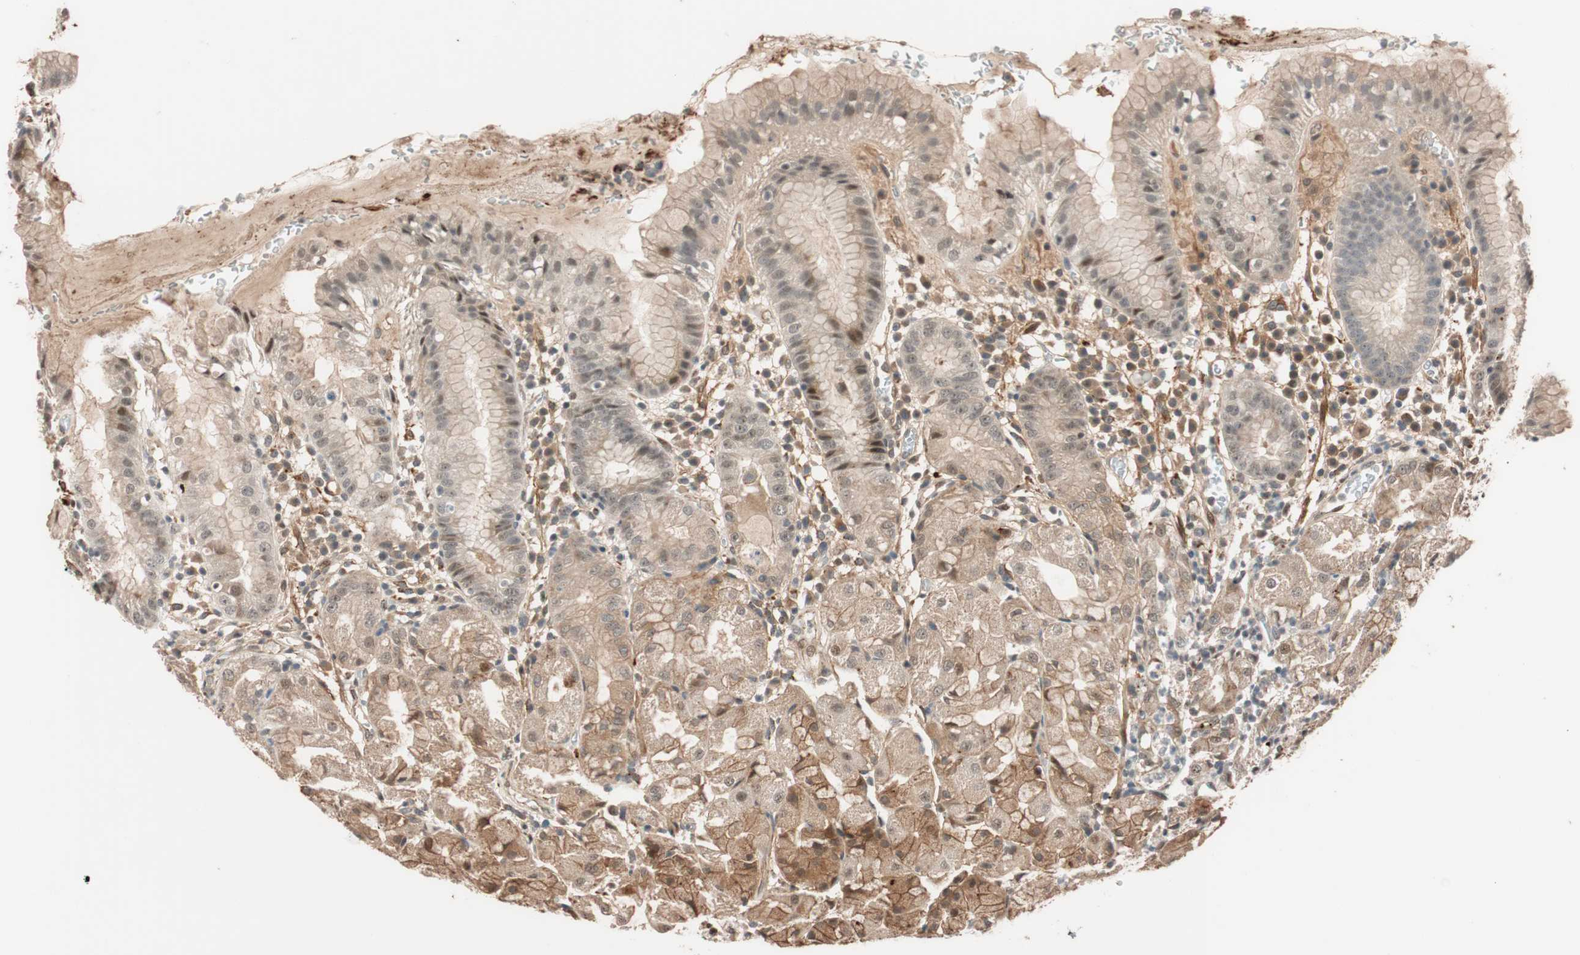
{"staining": {"intensity": "strong", "quantity": "25%-75%", "location": "cytoplasmic/membranous"}, "tissue": "stomach", "cell_type": "Glandular cells", "image_type": "normal", "snomed": [{"axis": "morphology", "description": "Normal tissue, NOS"}, {"axis": "topography", "description": "Stomach"}, {"axis": "topography", "description": "Stomach, lower"}], "caption": "Immunohistochemical staining of unremarkable human stomach exhibits high levels of strong cytoplasmic/membranous expression in approximately 25%-75% of glandular cells. Nuclei are stained in blue.", "gene": "EPHA6", "patient": {"sex": "female", "age": 75}}